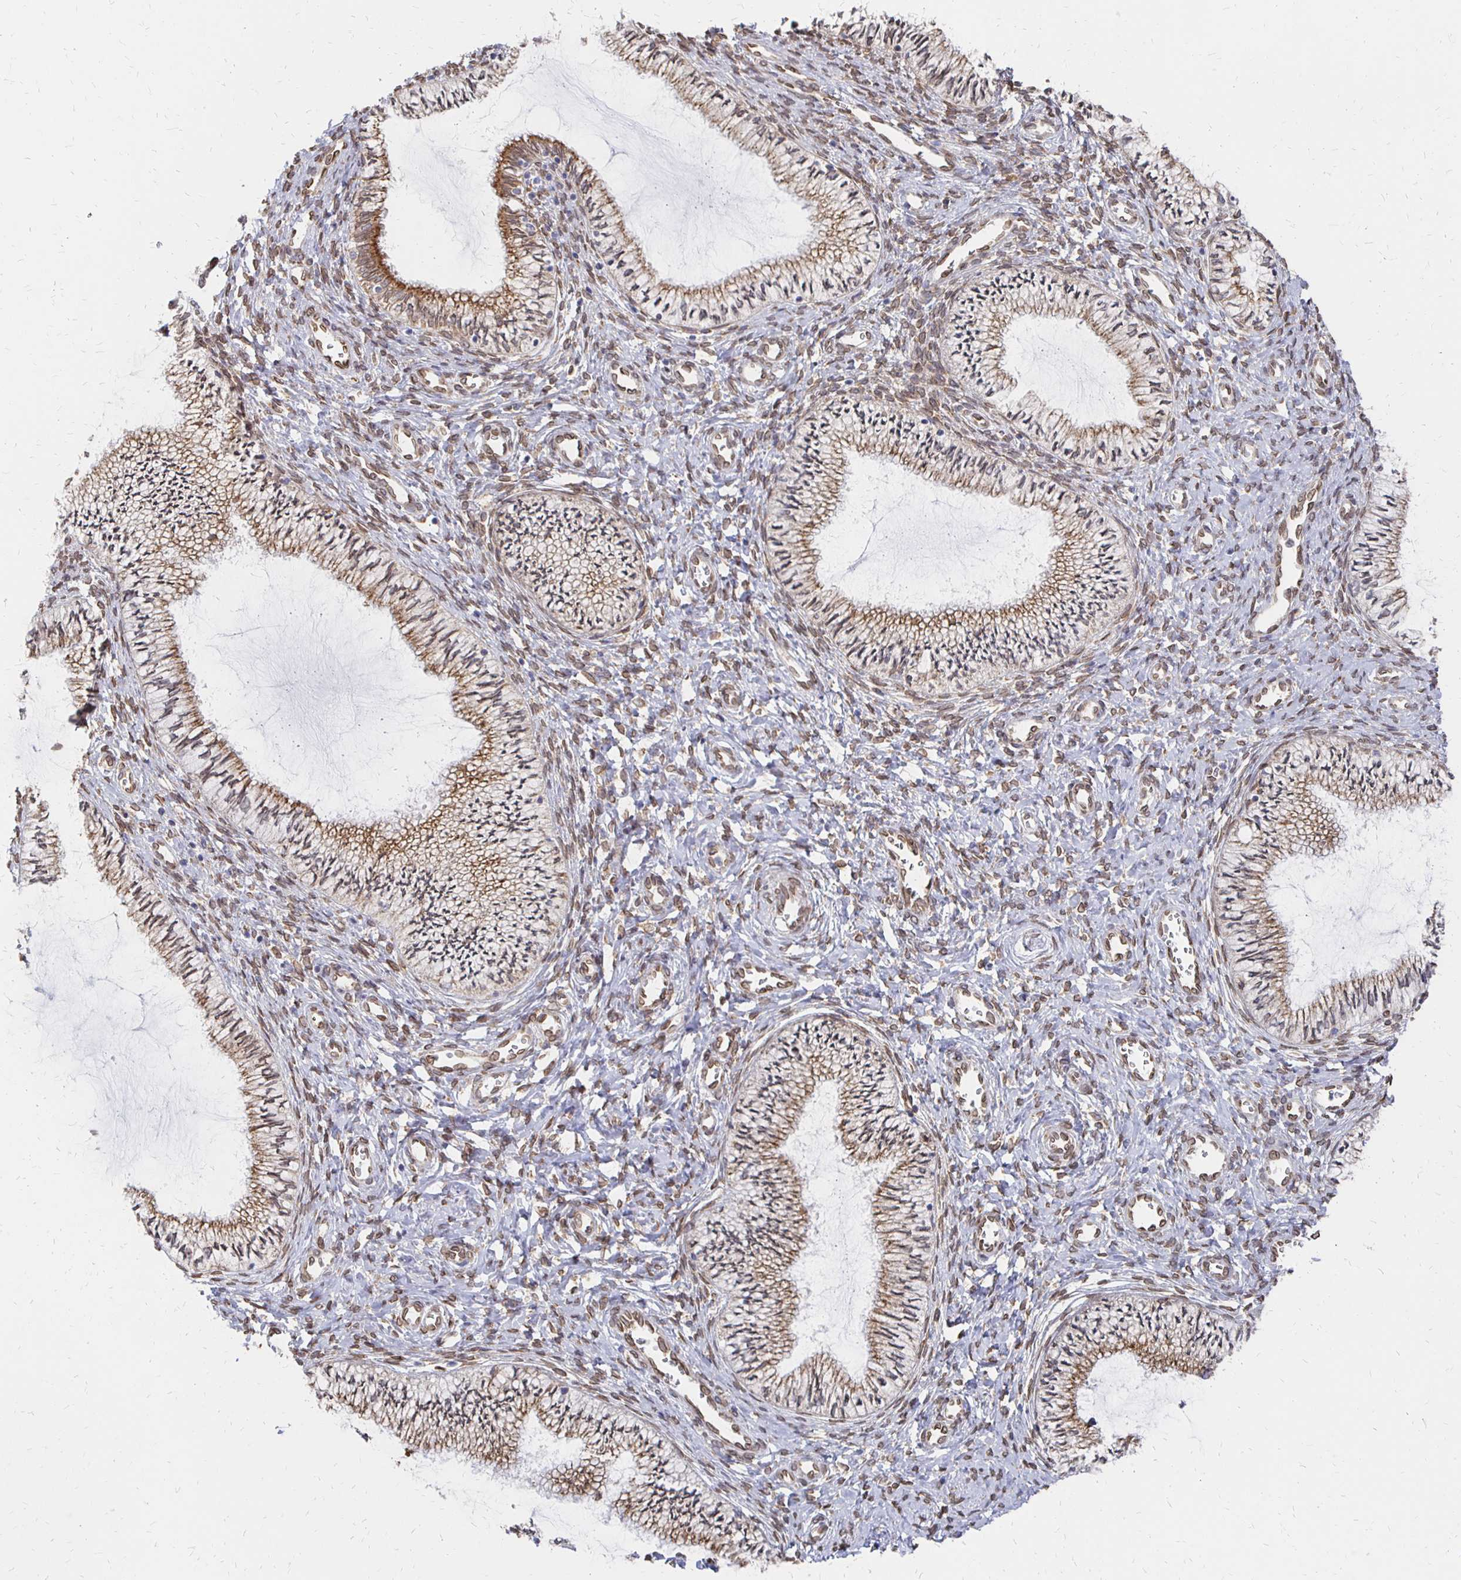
{"staining": {"intensity": "moderate", "quantity": ">75%", "location": "cytoplasmic/membranous"}, "tissue": "cervix", "cell_type": "Glandular cells", "image_type": "normal", "snomed": [{"axis": "morphology", "description": "Normal tissue, NOS"}, {"axis": "topography", "description": "Cervix"}], "caption": "IHC histopathology image of normal cervix: human cervix stained using IHC displays medium levels of moderate protein expression localized specifically in the cytoplasmic/membranous of glandular cells, appearing as a cytoplasmic/membranous brown color.", "gene": "PELI3", "patient": {"sex": "female", "age": 24}}